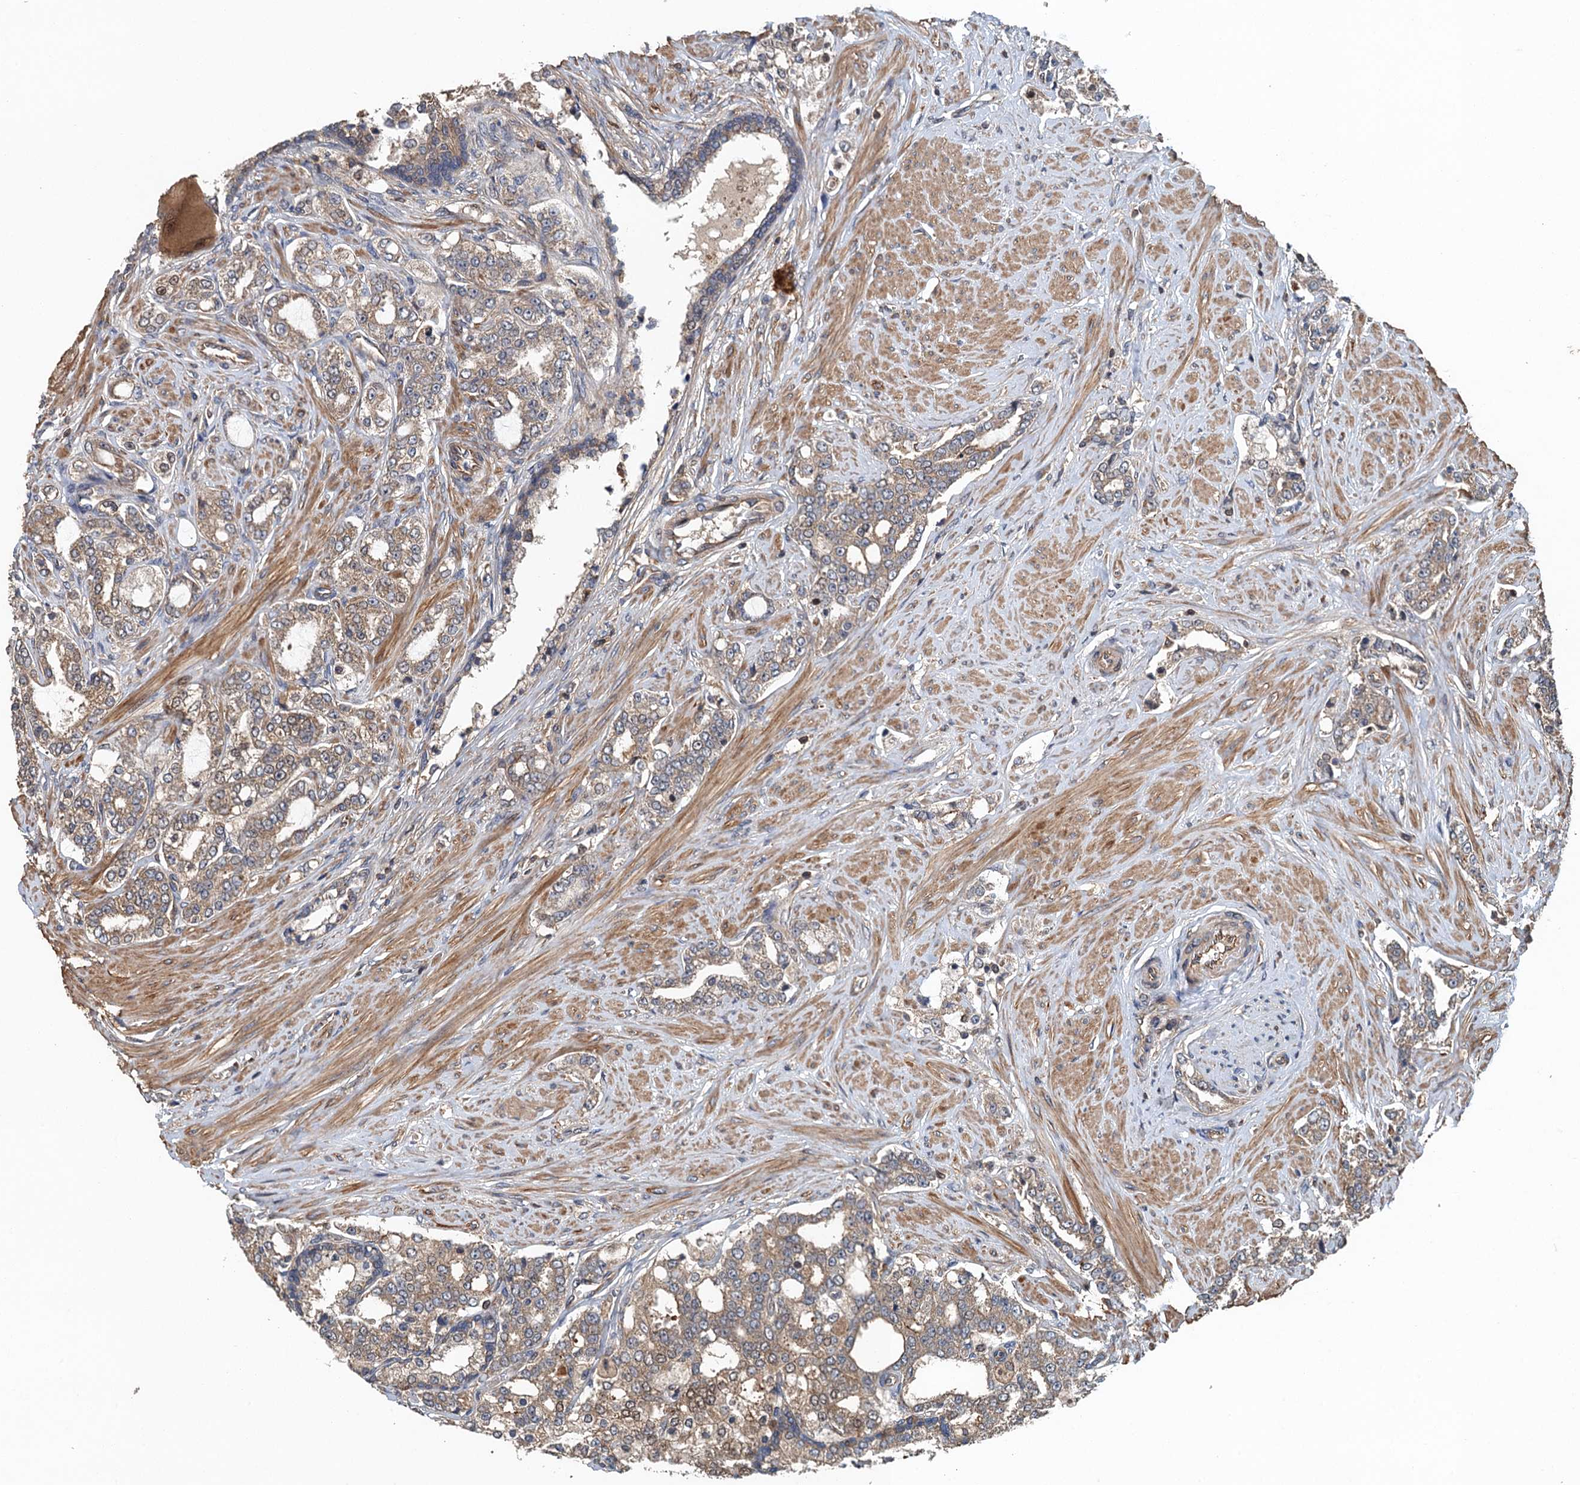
{"staining": {"intensity": "moderate", "quantity": ">75%", "location": "cytoplasmic/membranous"}, "tissue": "prostate cancer", "cell_type": "Tumor cells", "image_type": "cancer", "snomed": [{"axis": "morphology", "description": "Adenocarcinoma, High grade"}, {"axis": "topography", "description": "Prostate"}], "caption": "Prostate high-grade adenocarcinoma tissue demonstrates moderate cytoplasmic/membranous positivity in approximately >75% of tumor cells, visualized by immunohistochemistry.", "gene": "BORCS5", "patient": {"sex": "male", "age": 64}}